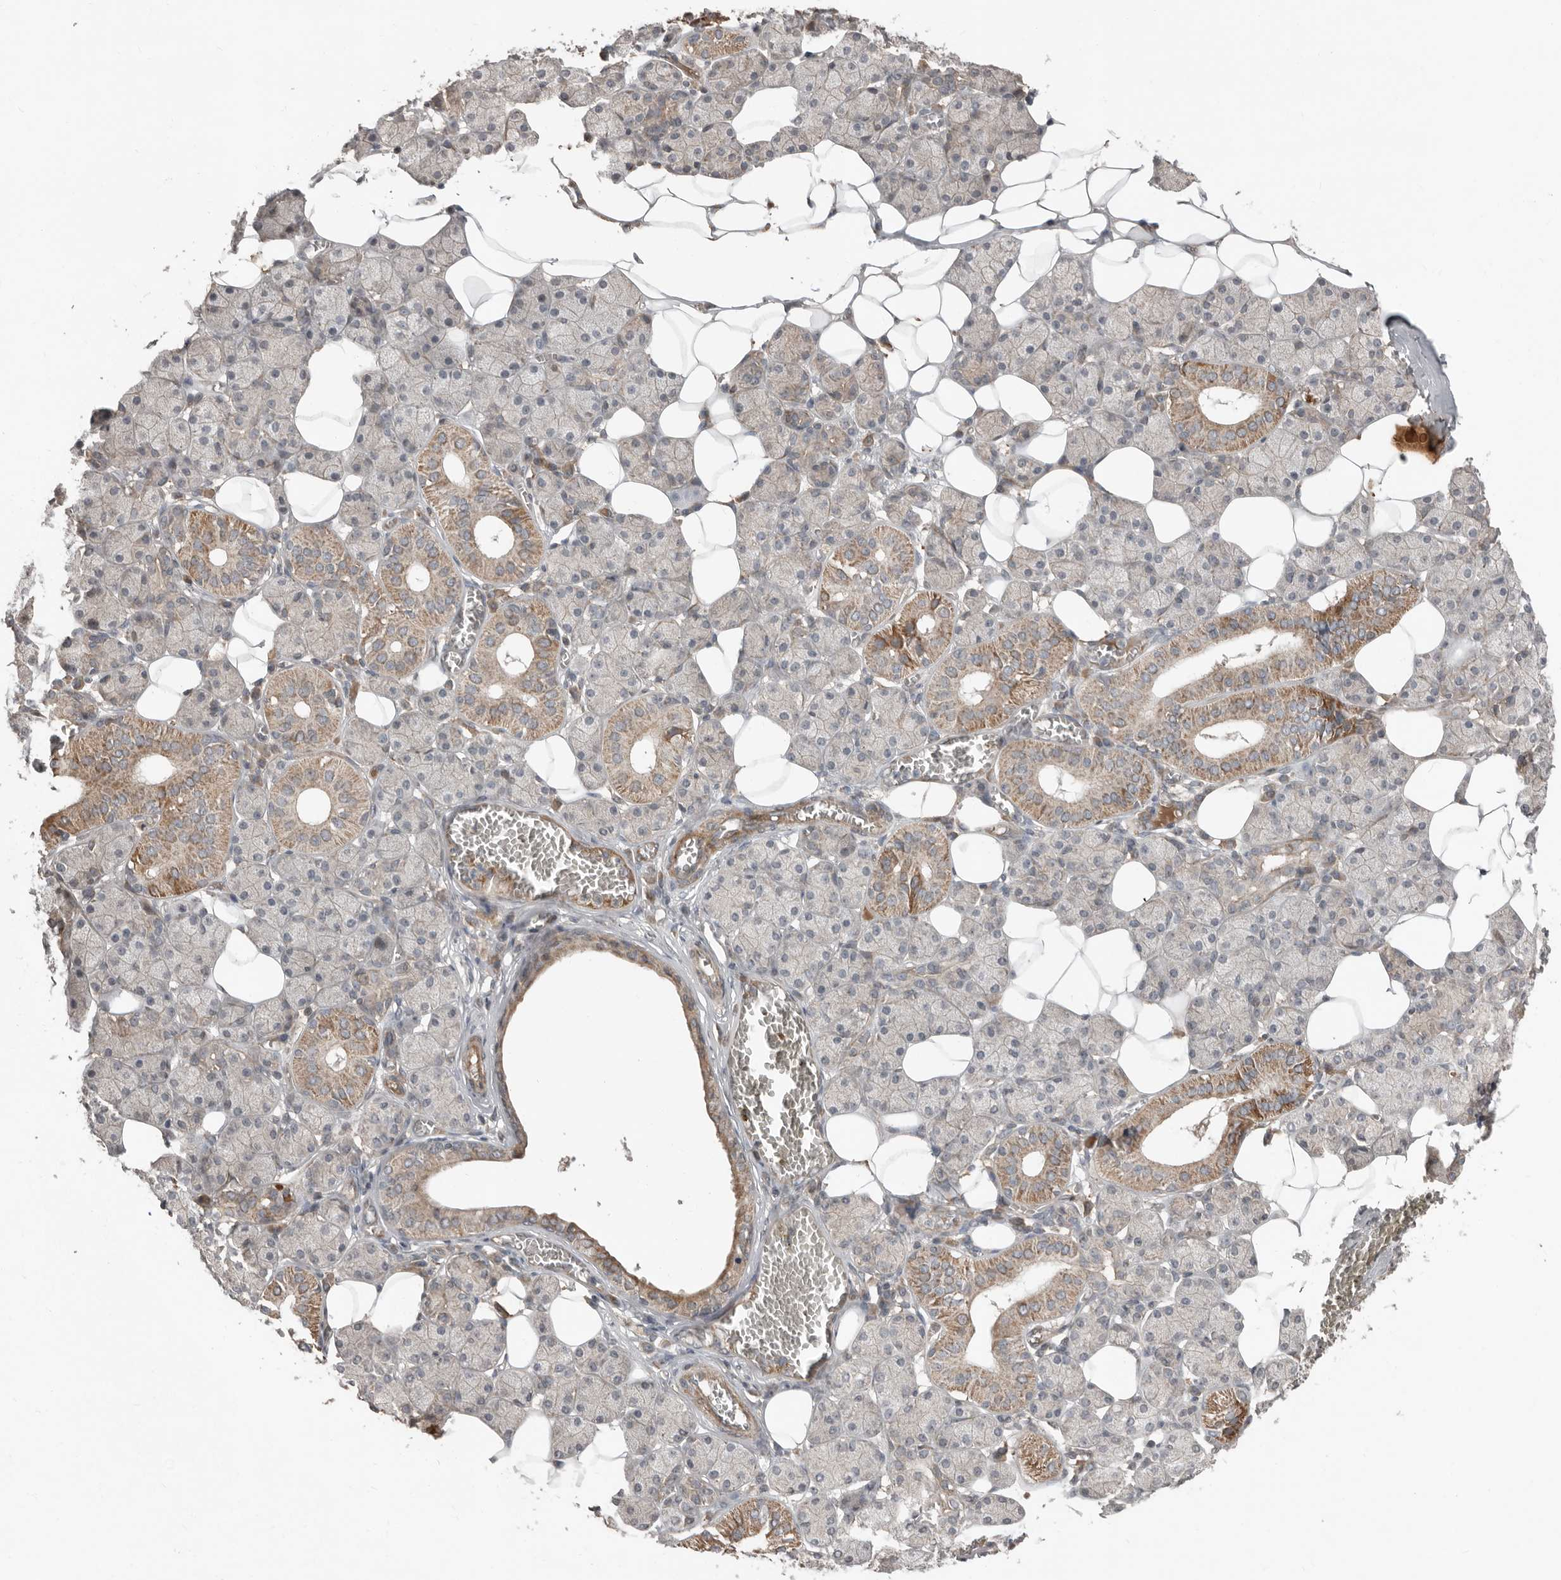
{"staining": {"intensity": "moderate", "quantity": "<25%", "location": "cytoplasmic/membranous"}, "tissue": "salivary gland", "cell_type": "Glandular cells", "image_type": "normal", "snomed": [{"axis": "morphology", "description": "Normal tissue, NOS"}, {"axis": "topography", "description": "Salivary gland"}], "caption": "About <25% of glandular cells in normal human salivary gland demonstrate moderate cytoplasmic/membranous protein staining as visualized by brown immunohistochemical staining.", "gene": "SLC6A7", "patient": {"sex": "female", "age": 33}}